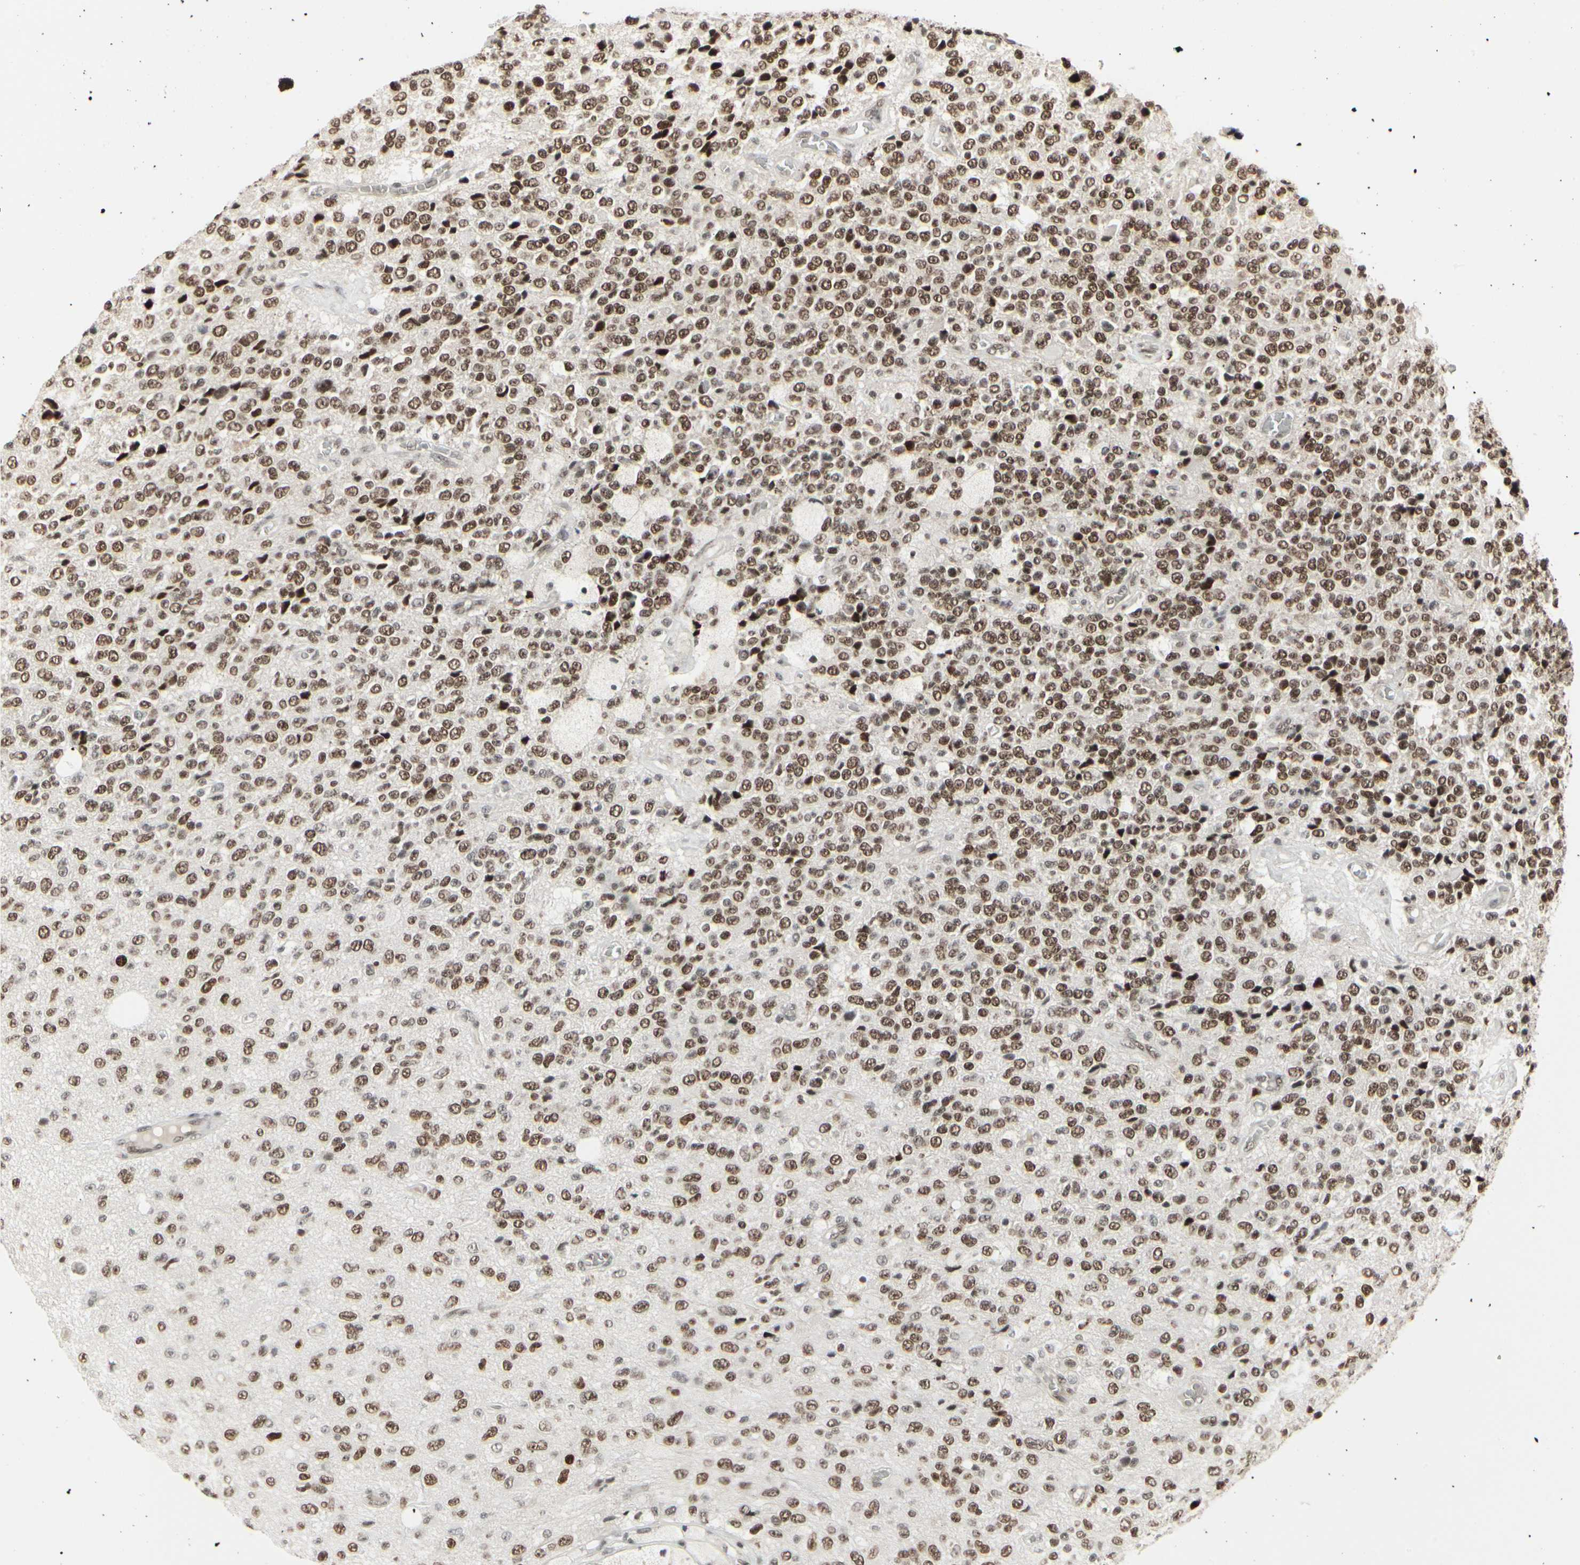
{"staining": {"intensity": "moderate", "quantity": ">75%", "location": "nuclear"}, "tissue": "glioma", "cell_type": "Tumor cells", "image_type": "cancer", "snomed": [{"axis": "morphology", "description": "Glioma, malignant, High grade"}, {"axis": "topography", "description": "pancreas cauda"}], "caption": "This histopathology image shows glioma stained with IHC to label a protein in brown. The nuclear of tumor cells show moderate positivity for the protein. Nuclei are counter-stained blue.", "gene": "HMG20A", "patient": {"sex": "male", "age": 60}}